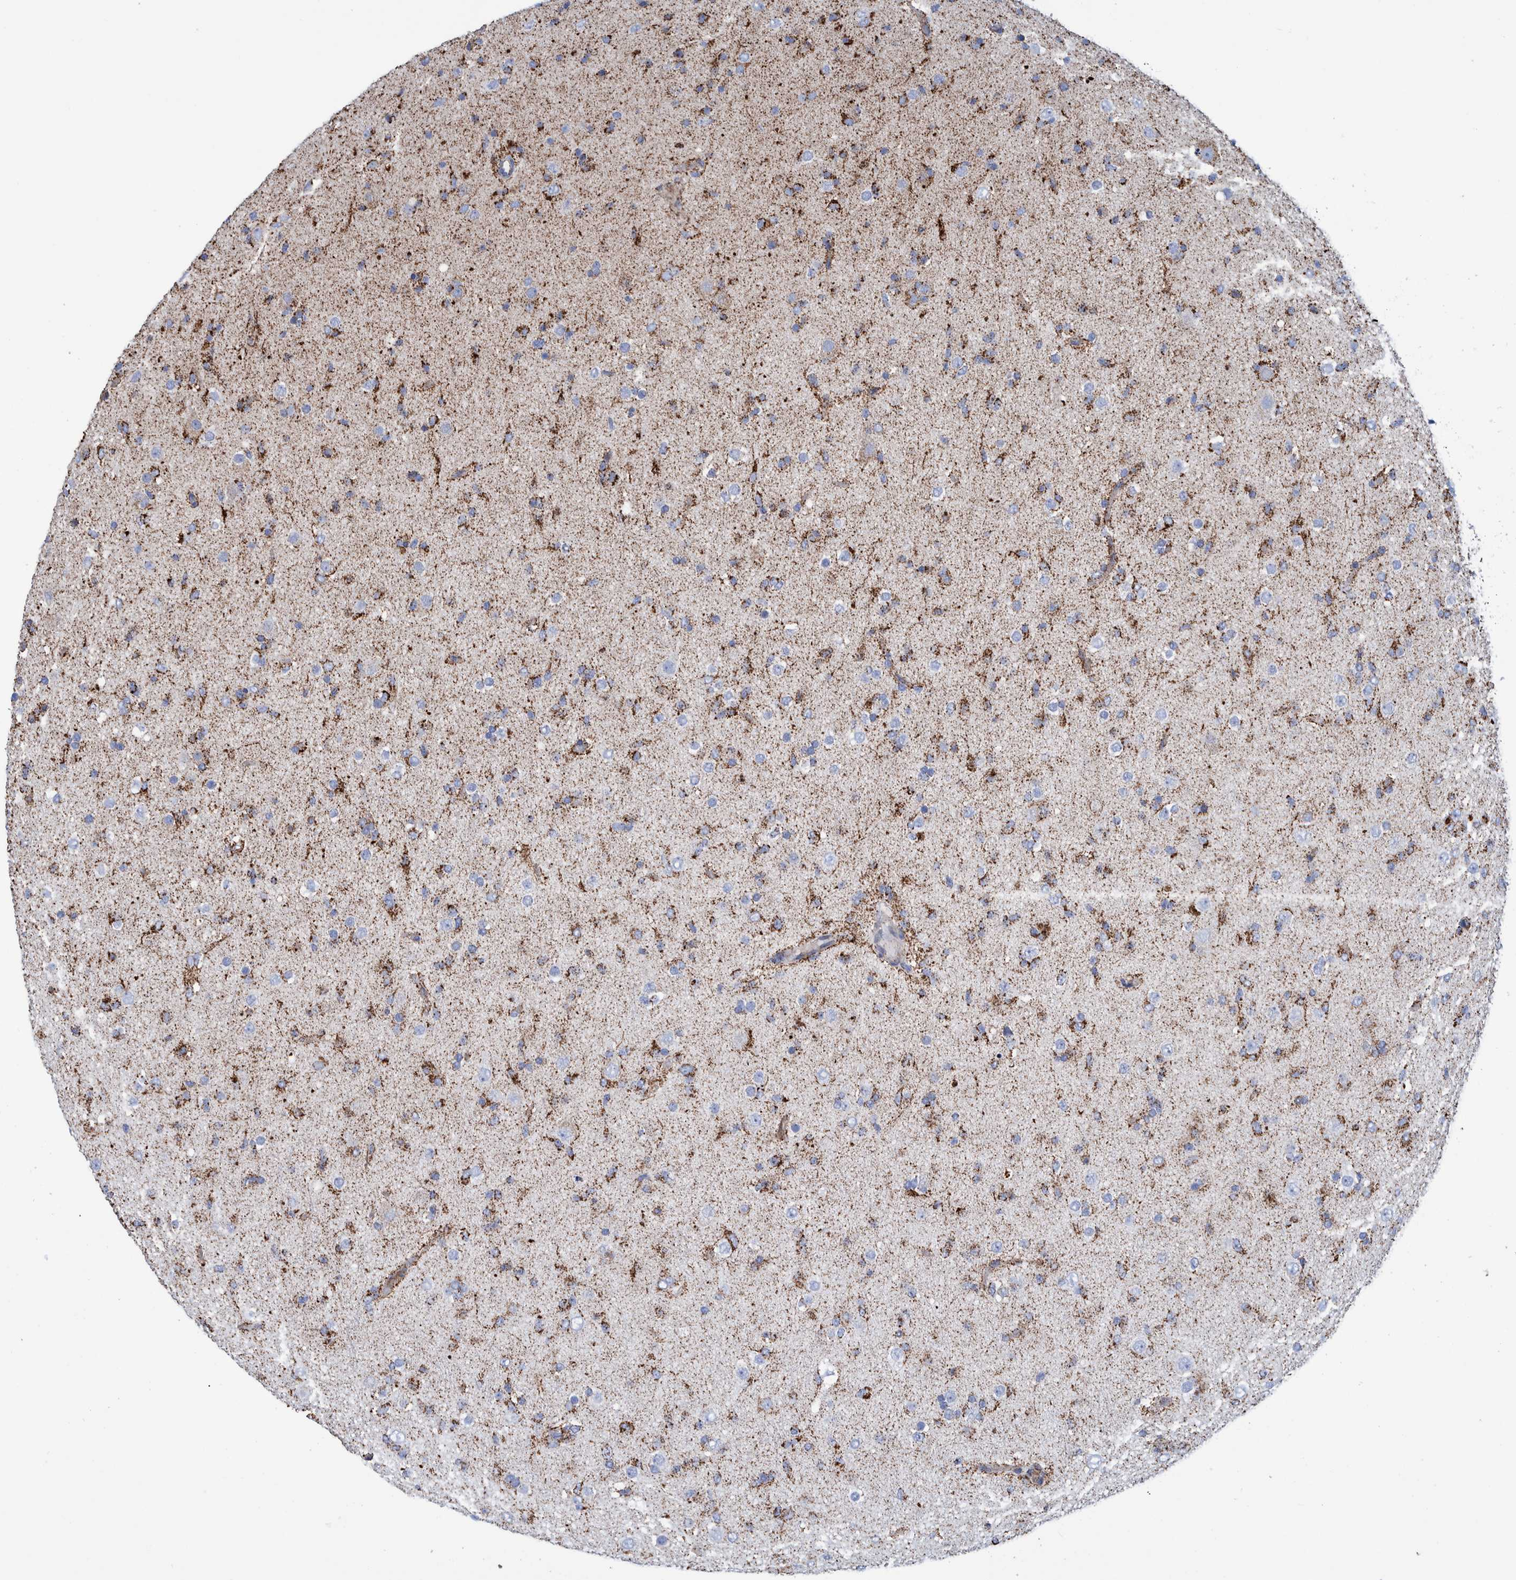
{"staining": {"intensity": "moderate", "quantity": ">75%", "location": "cytoplasmic/membranous"}, "tissue": "glioma", "cell_type": "Tumor cells", "image_type": "cancer", "snomed": [{"axis": "morphology", "description": "Glioma, malignant, Low grade"}, {"axis": "topography", "description": "Brain"}], "caption": "DAB (3,3'-diaminobenzidine) immunohistochemical staining of human malignant glioma (low-grade) exhibits moderate cytoplasmic/membranous protein expression in about >75% of tumor cells. The protein of interest is shown in brown color, while the nuclei are stained blue.", "gene": "DECR1", "patient": {"sex": "male", "age": 65}}